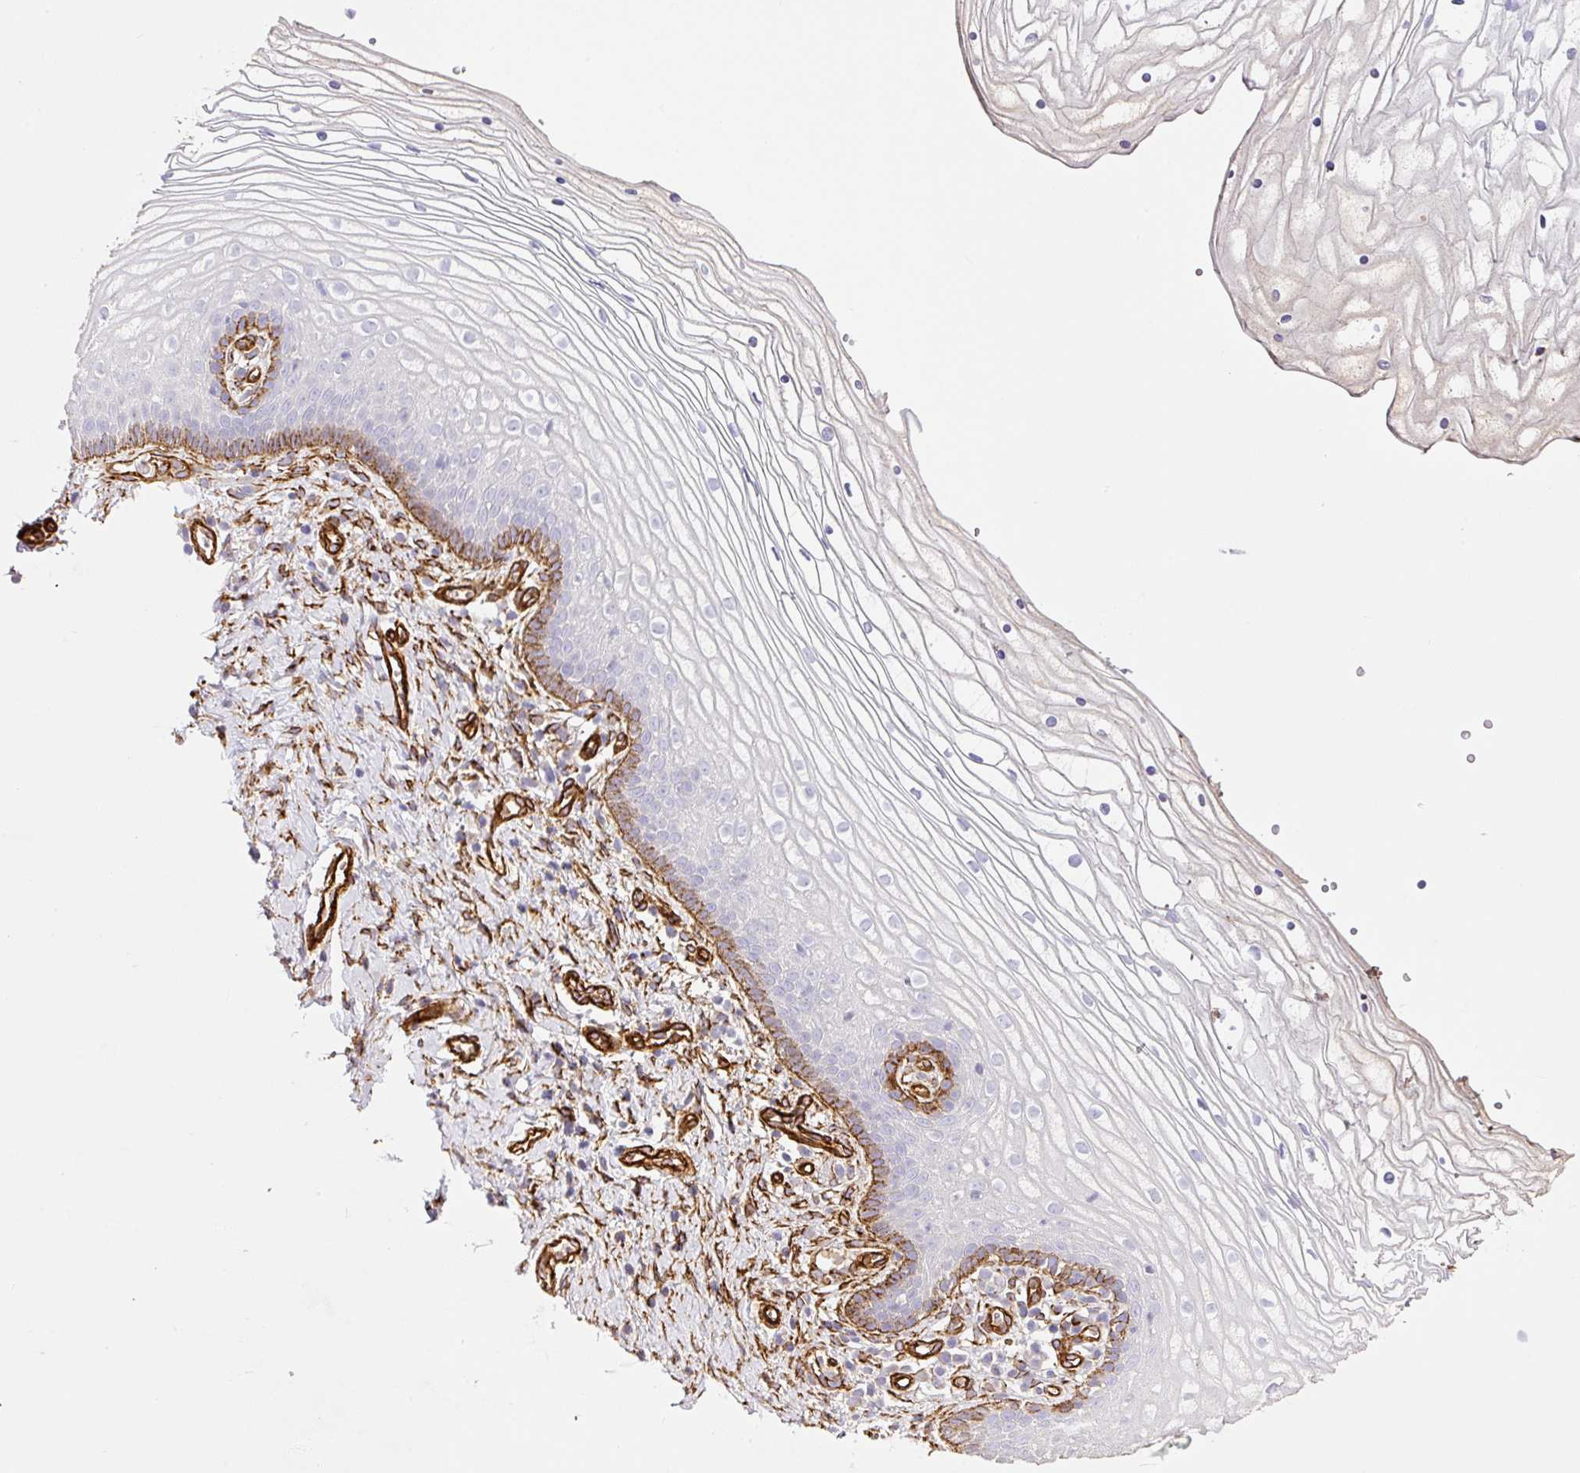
{"staining": {"intensity": "moderate", "quantity": "<25%", "location": "cytoplasmic/membranous"}, "tissue": "vagina", "cell_type": "Squamous epithelial cells", "image_type": "normal", "snomed": [{"axis": "morphology", "description": "Normal tissue, NOS"}, {"axis": "topography", "description": "Vagina"}], "caption": "Protein staining of benign vagina reveals moderate cytoplasmic/membranous staining in approximately <25% of squamous epithelial cells.", "gene": "SLC25A17", "patient": {"sex": "female", "age": 56}}